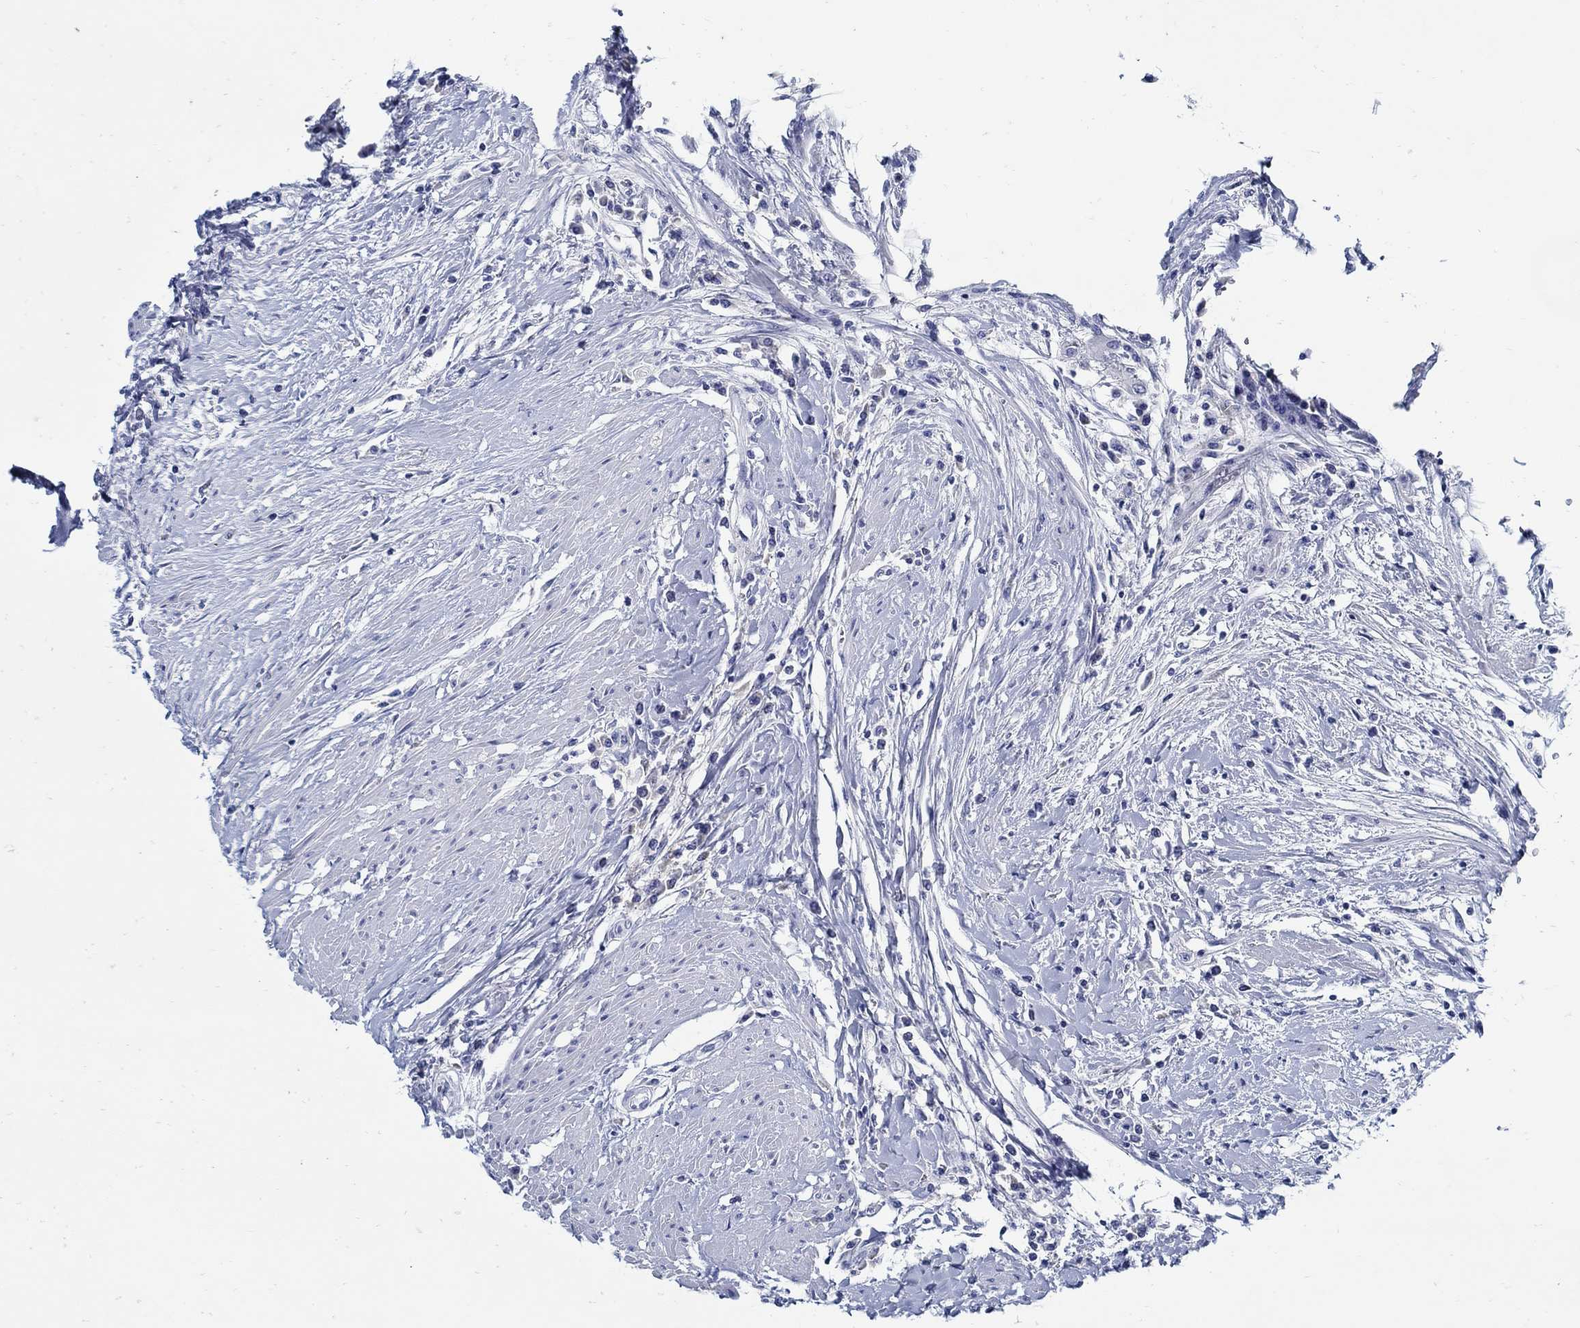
{"staining": {"intensity": "negative", "quantity": "none", "location": "none"}, "tissue": "colorectal cancer", "cell_type": "Tumor cells", "image_type": "cancer", "snomed": [{"axis": "morphology", "description": "Adenocarcinoma, NOS"}, {"axis": "topography", "description": "Rectum"}], "caption": "Immunohistochemical staining of adenocarcinoma (colorectal) displays no significant positivity in tumor cells.", "gene": "PAX9", "patient": {"sex": "male", "age": 59}}